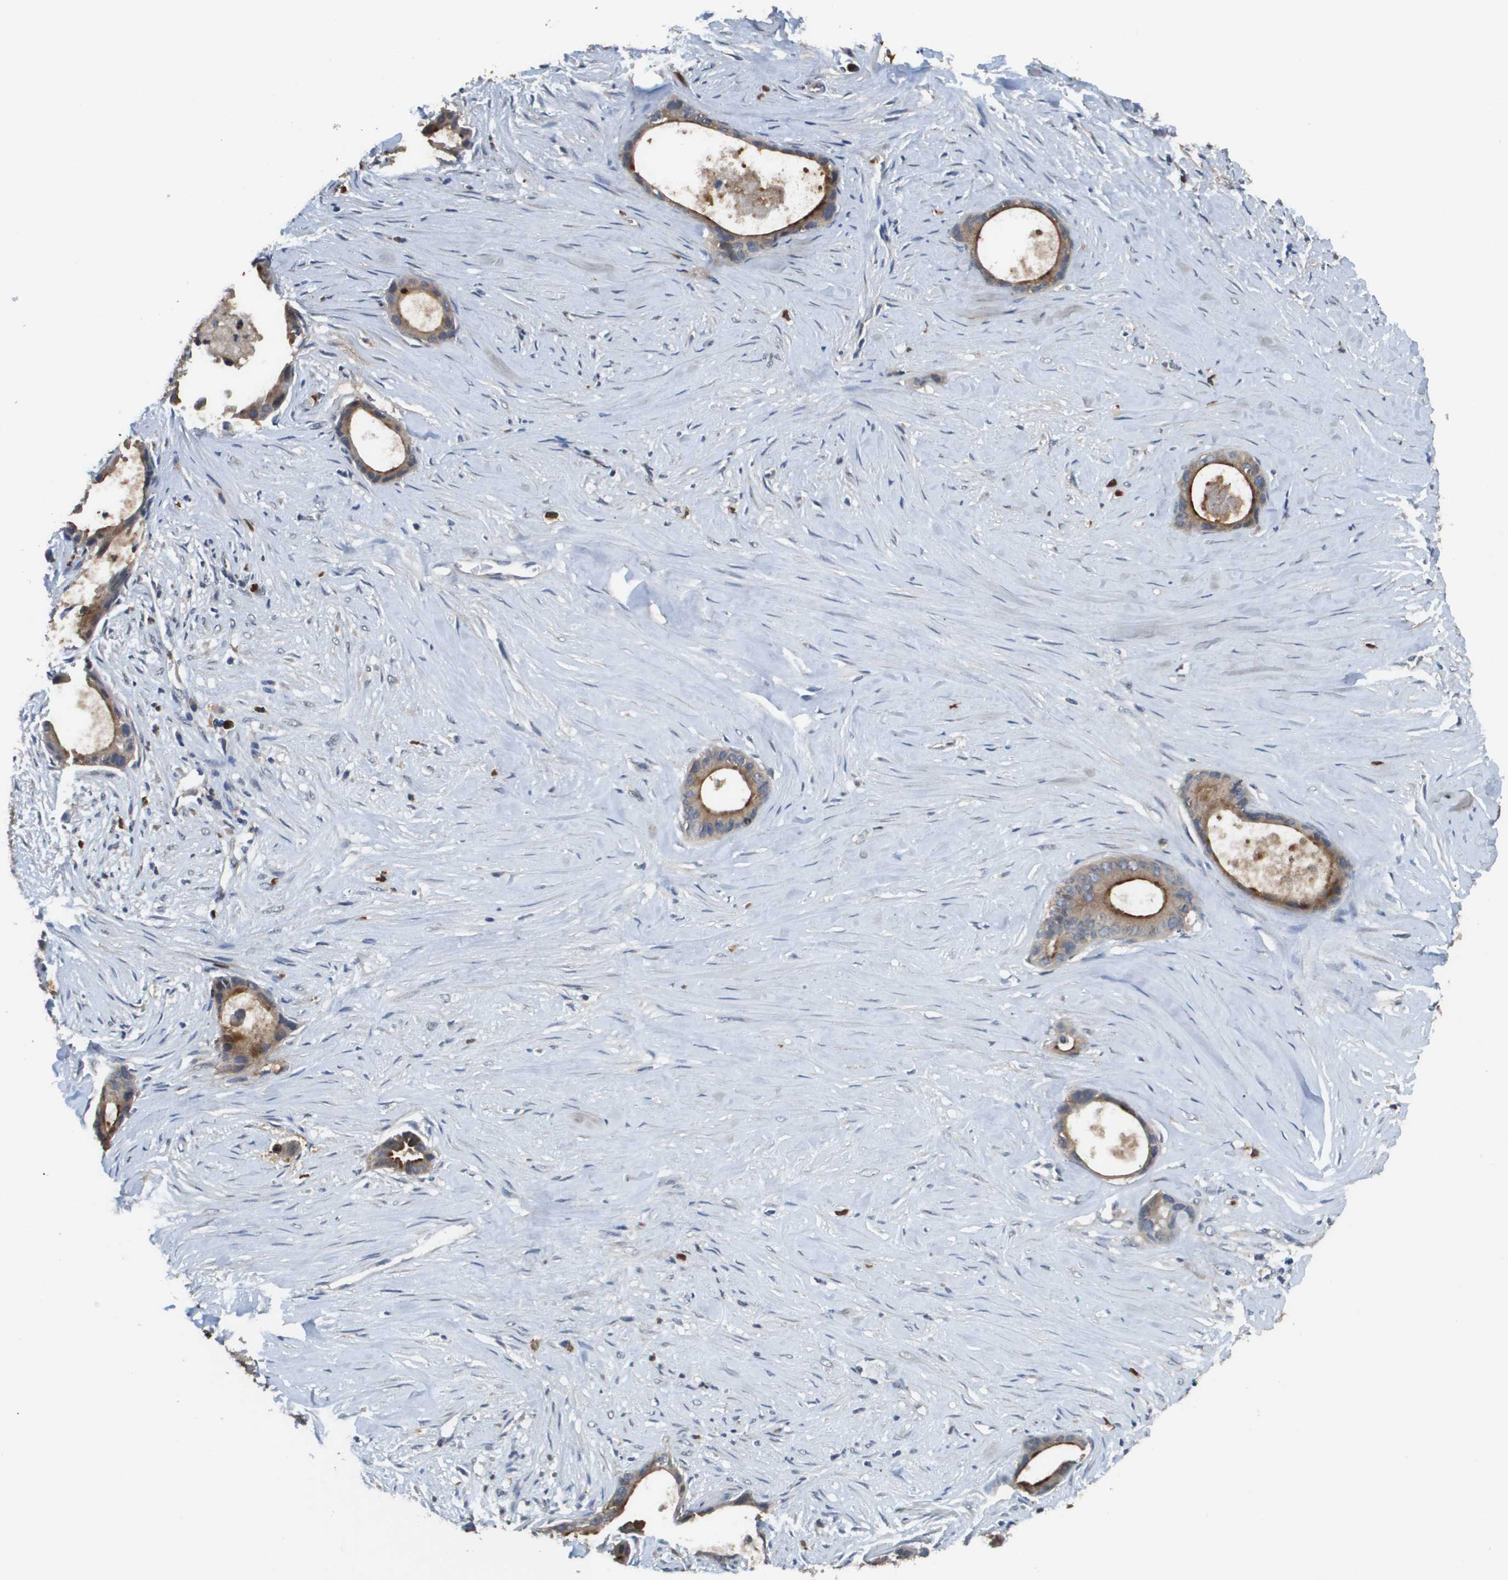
{"staining": {"intensity": "moderate", "quantity": ">75%", "location": "cytoplasmic/membranous"}, "tissue": "liver cancer", "cell_type": "Tumor cells", "image_type": "cancer", "snomed": [{"axis": "morphology", "description": "Cholangiocarcinoma"}, {"axis": "topography", "description": "Liver"}], "caption": "This image shows immunohistochemistry staining of cholangiocarcinoma (liver), with medium moderate cytoplasmic/membranous positivity in about >75% of tumor cells.", "gene": "RAB27B", "patient": {"sex": "female", "age": 55}}